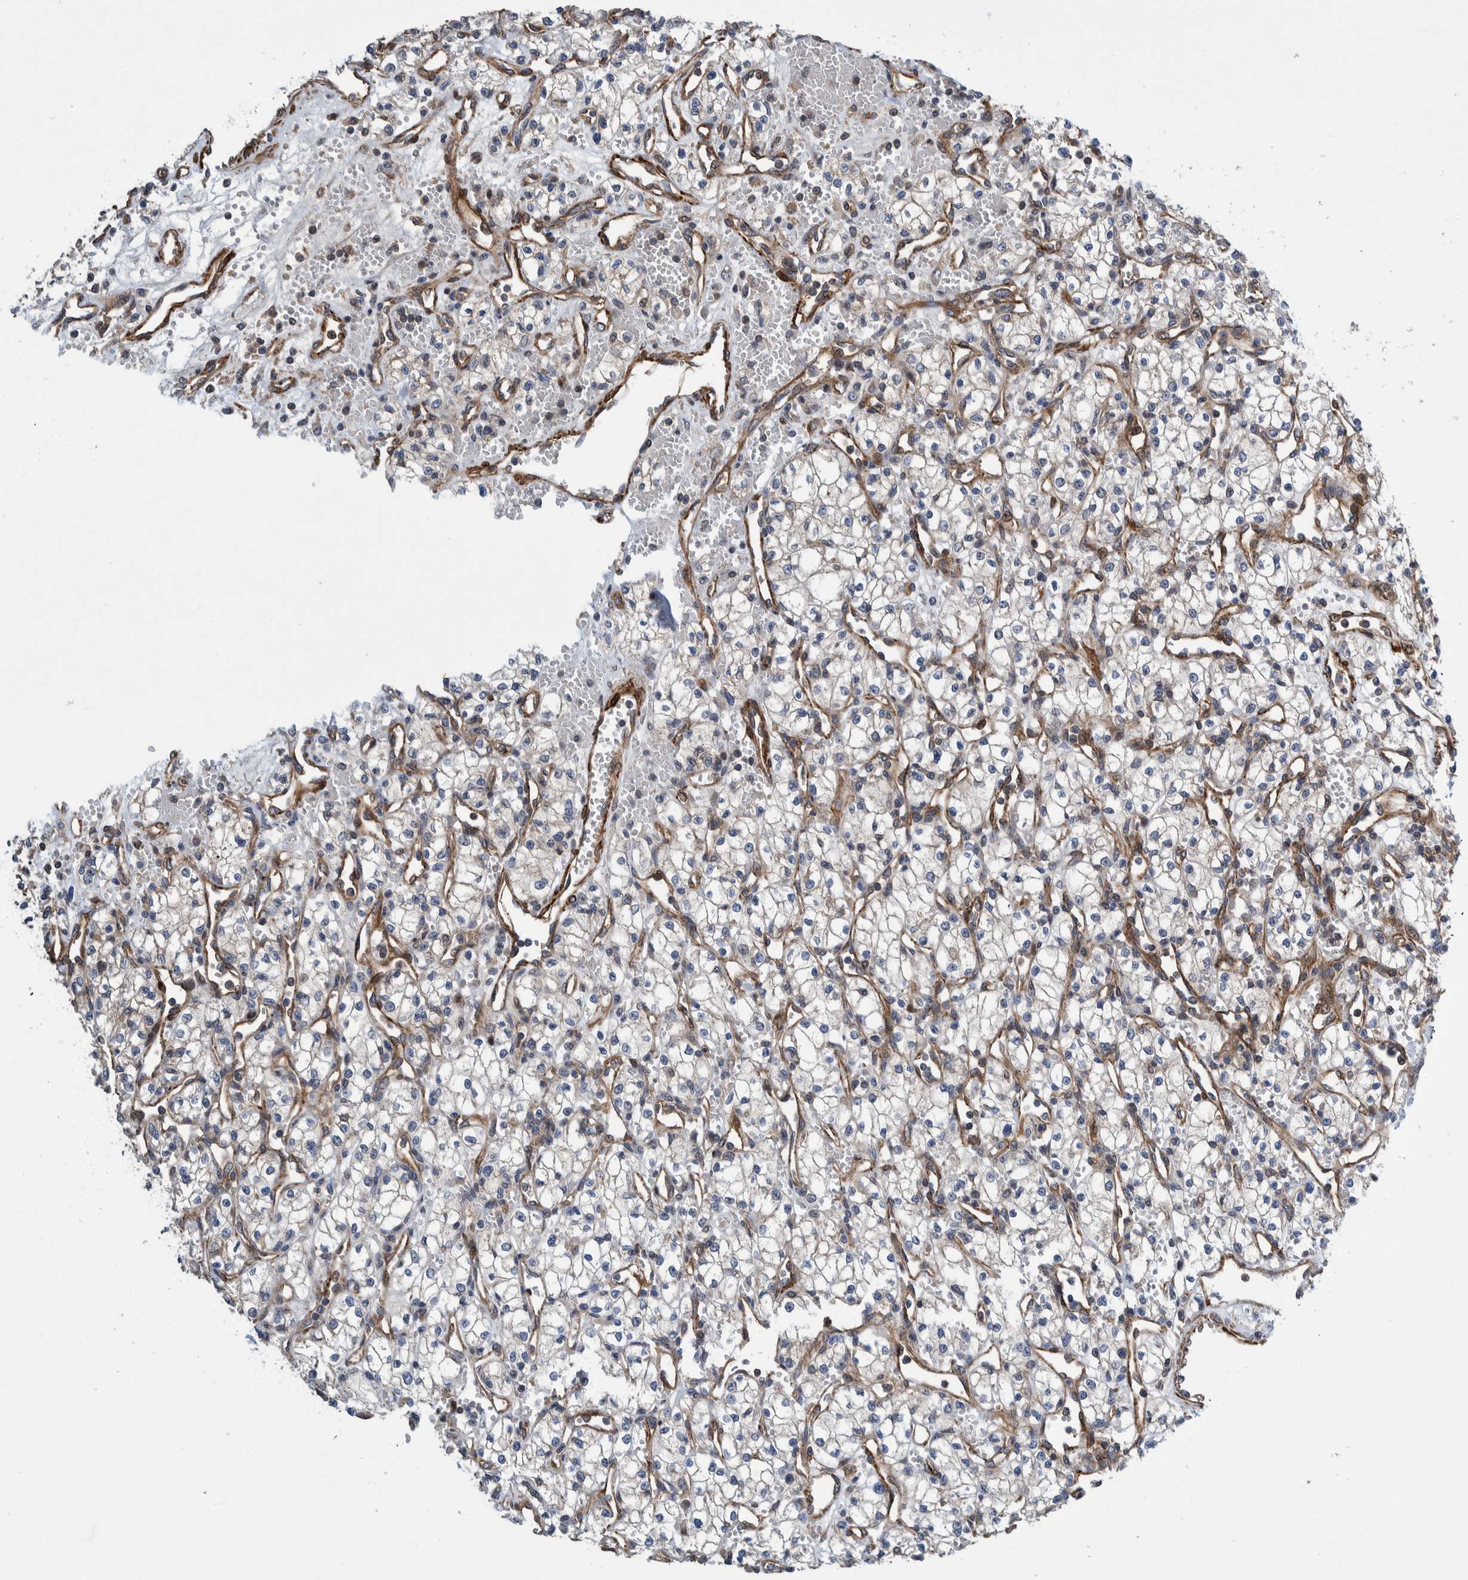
{"staining": {"intensity": "negative", "quantity": "none", "location": "none"}, "tissue": "renal cancer", "cell_type": "Tumor cells", "image_type": "cancer", "snomed": [{"axis": "morphology", "description": "Adenocarcinoma, NOS"}, {"axis": "topography", "description": "Kidney"}], "caption": "Immunohistochemistry (IHC) of human renal cancer reveals no expression in tumor cells.", "gene": "GRPEL2", "patient": {"sex": "male", "age": 59}}